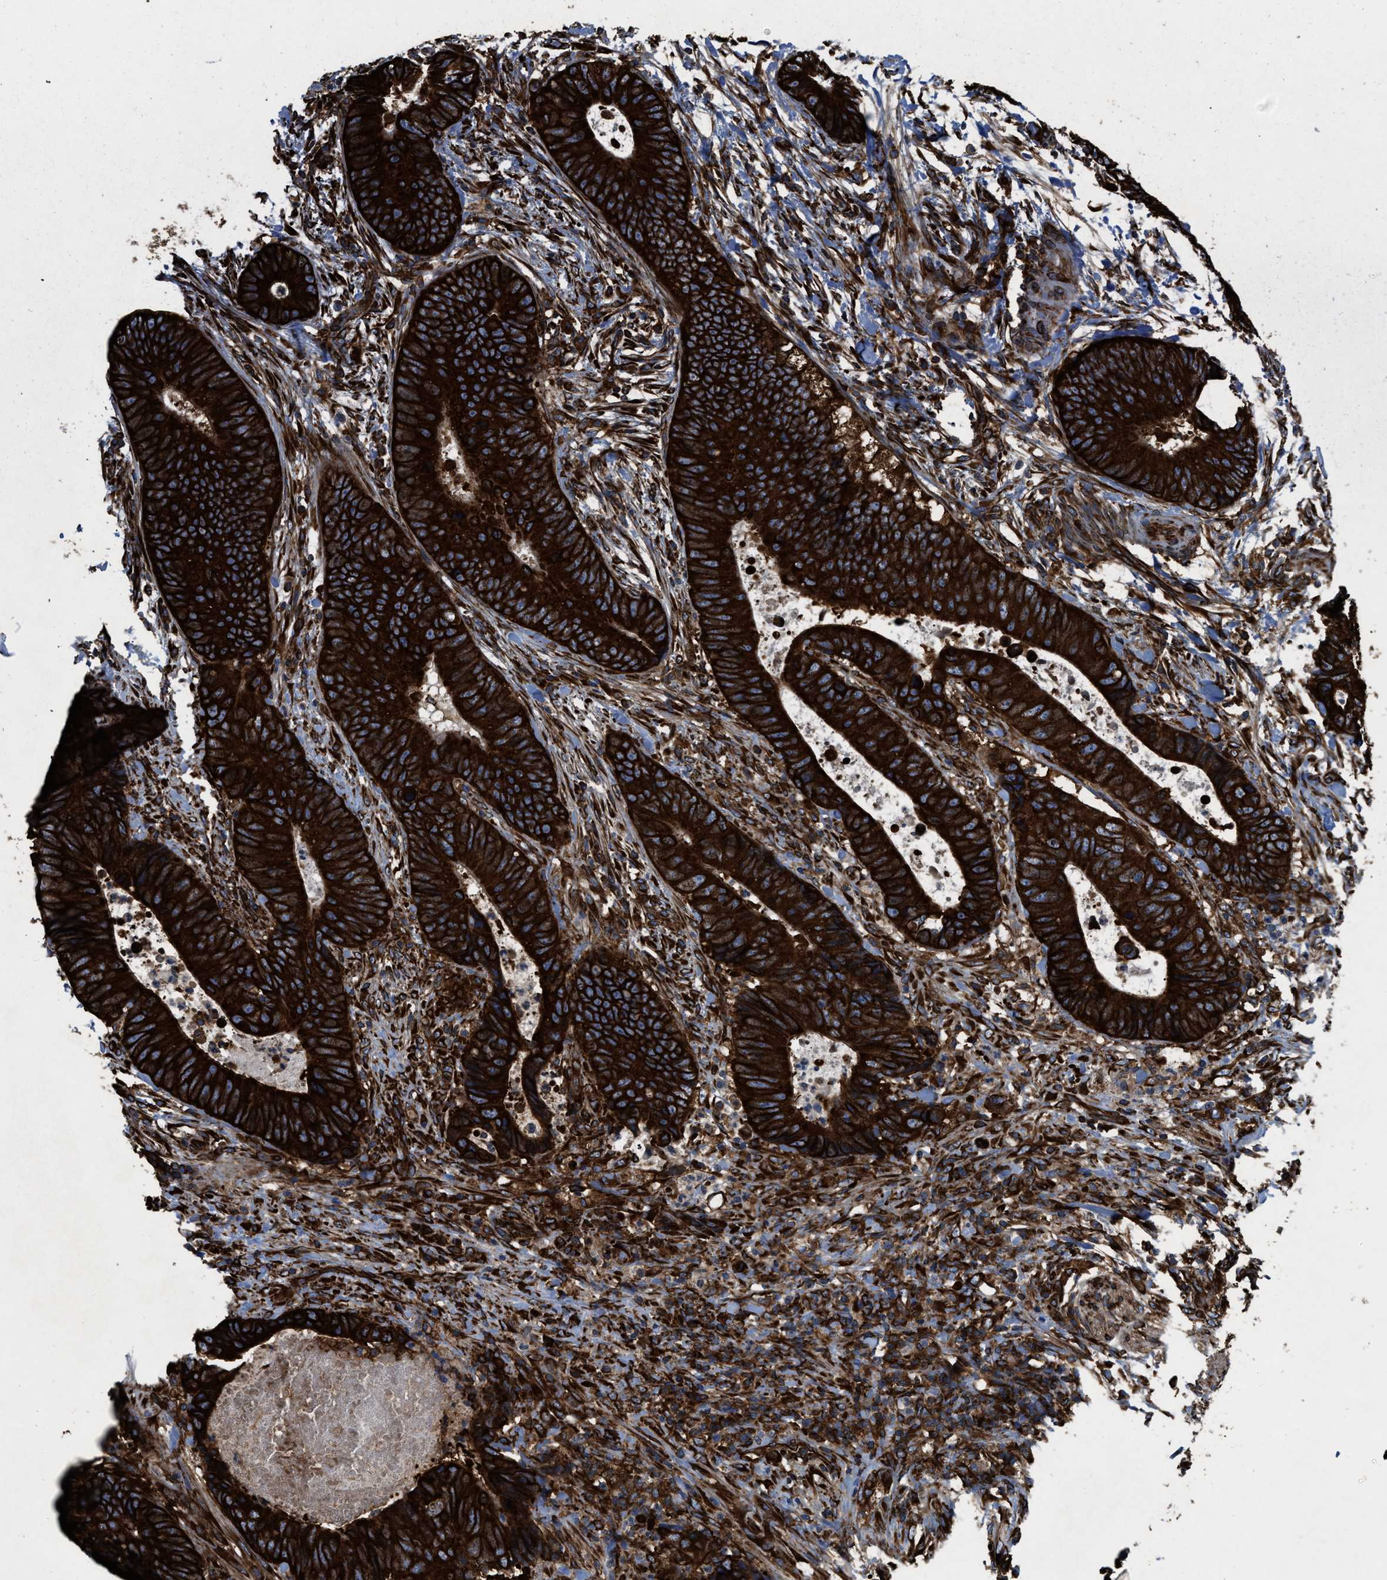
{"staining": {"intensity": "strong", "quantity": ">75%", "location": "cytoplasmic/membranous"}, "tissue": "colorectal cancer", "cell_type": "Tumor cells", "image_type": "cancer", "snomed": [{"axis": "morphology", "description": "Adenocarcinoma, NOS"}, {"axis": "topography", "description": "Colon"}], "caption": "Colorectal cancer (adenocarcinoma) tissue exhibits strong cytoplasmic/membranous staining in about >75% of tumor cells, visualized by immunohistochemistry. Nuclei are stained in blue.", "gene": "CAPRIN1", "patient": {"sex": "male", "age": 56}}